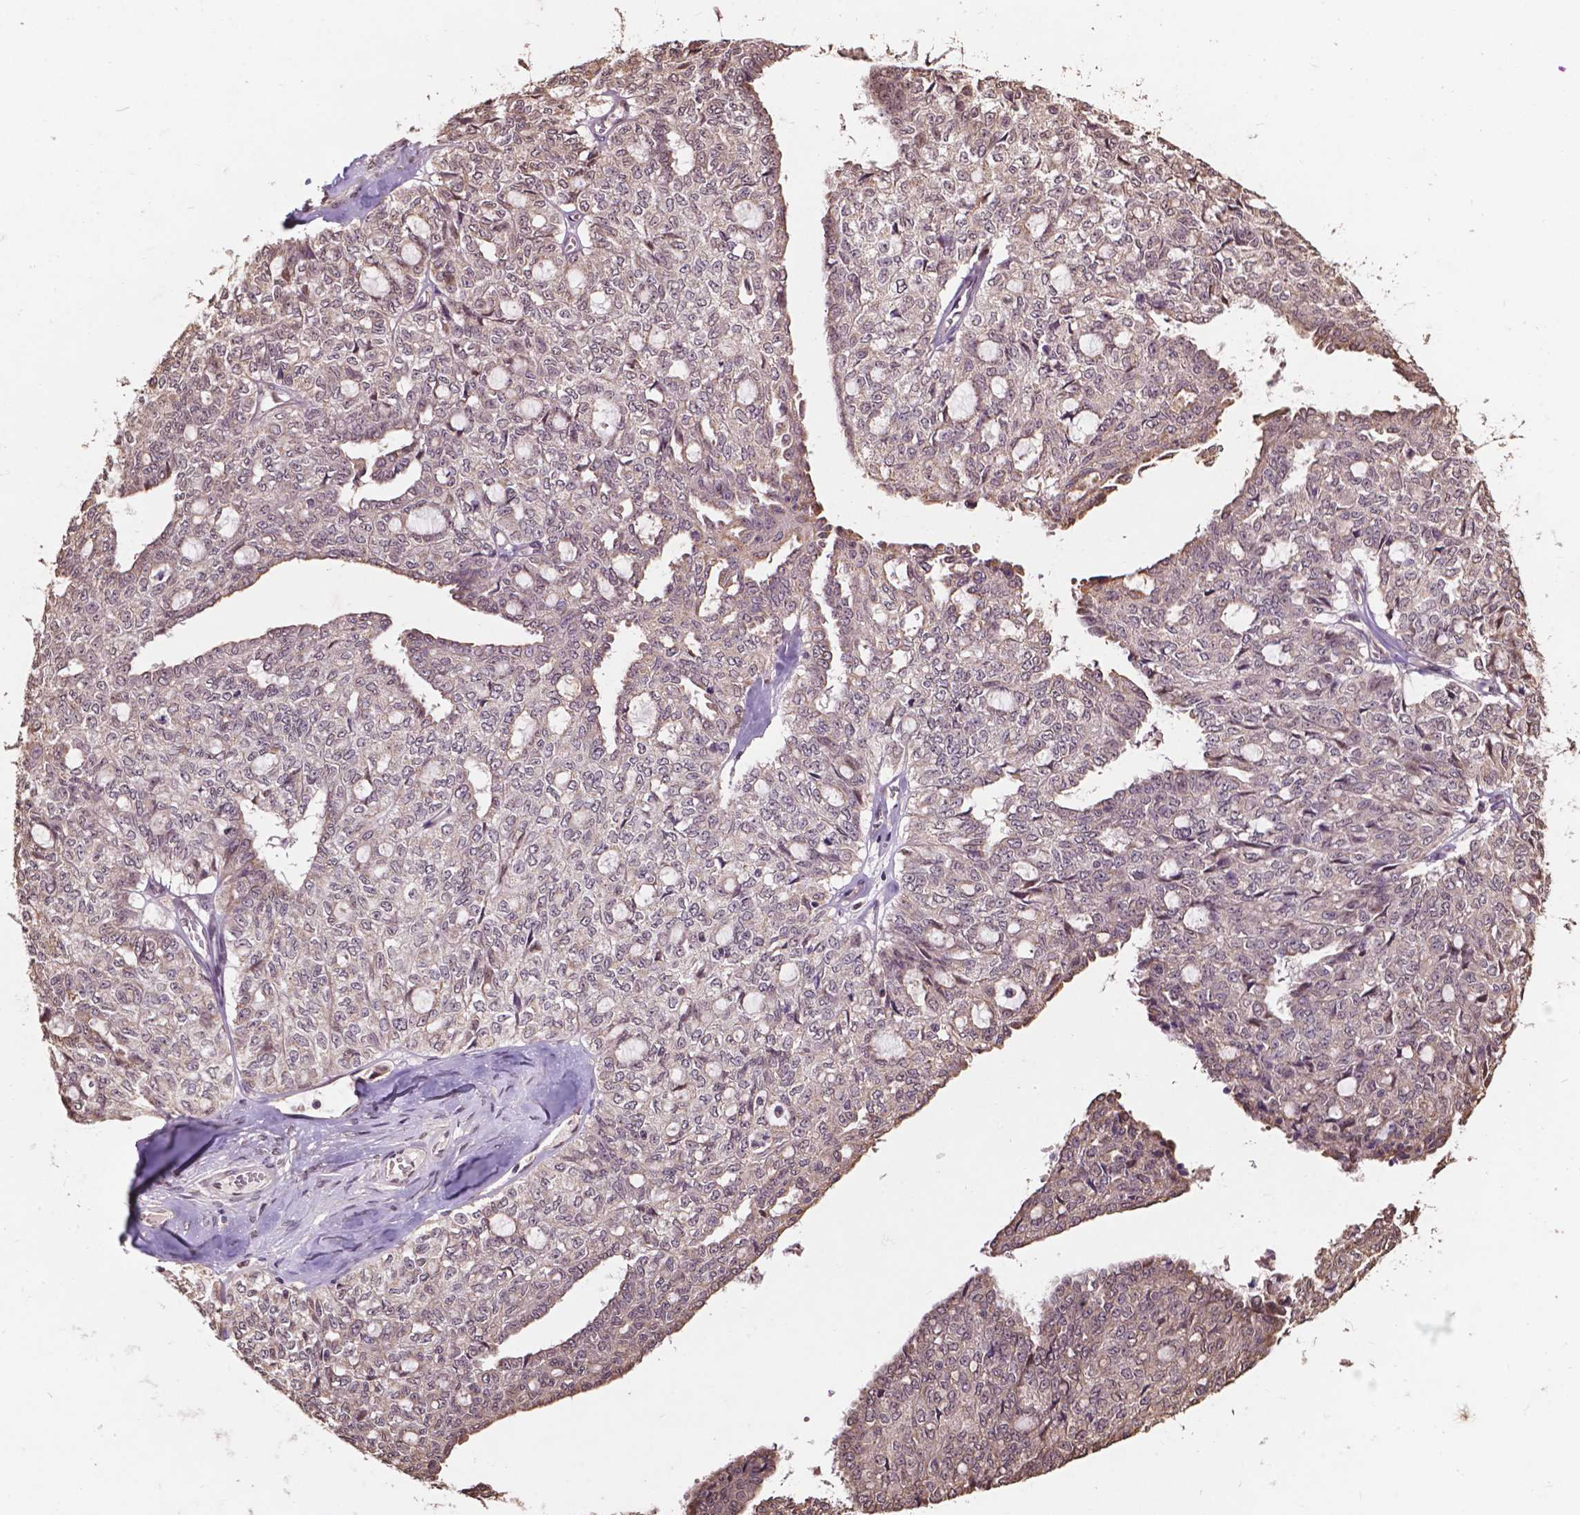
{"staining": {"intensity": "negative", "quantity": "none", "location": "none"}, "tissue": "ovarian cancer", "cell_type": "Tumor cells", "image_type": "cancer", "snomed": [{"axis": "morphology", "description": "Cystadenocarcinoma, serous, NOS"}, {"axis": "topography", "description": "Ovary"}], "caption": "A photomicrograph of ovarian cancer stained for a protein displays no brown staining in tumor cells. (Brightfield microscopy of DAB (3,3'-diaminobenzidine) immunohistochemistry at high magnification).", "gene": "GLRA2", "patient": {"sex": "female", "age": 71}}